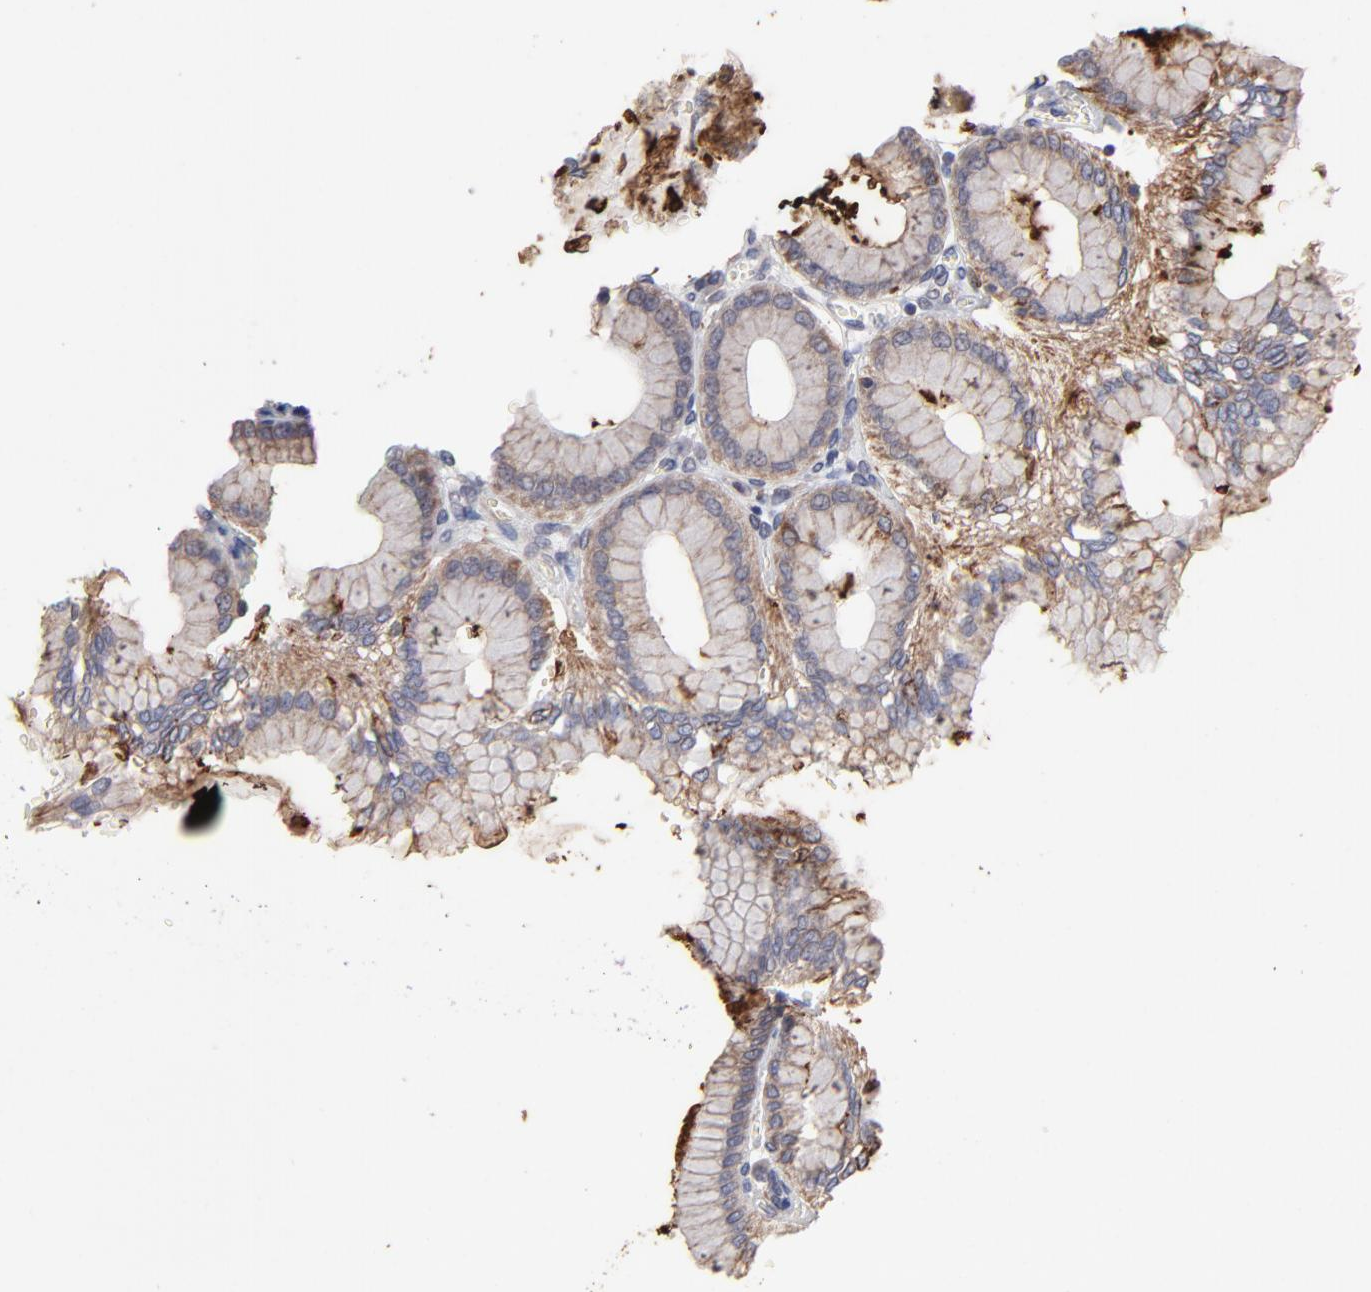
{"staining": {"intensity": "moderate", "quantity": "25%-75%", "location": "cytoplasmic/membranous"}, "tissue": "stomach", "cell_type": "Glandular cells", "image_type": "normal", "snomed": [{"axis": "morphology", "description": "Normal tissue, NOS"}, {"axis": "topography", "description": "Stomach, upper"}], "caption": "IHC micrograph of unremarkable stomach: stomach stained using IHC reveals medium levels of moderate protein expression localized specifically in the cytoplasmic/membranous of glandular cells, appearing as a cytoplasmic/membranous brown color.", "gene": "NFKBIA", "patient": {"sex": "female", "age": 56}}